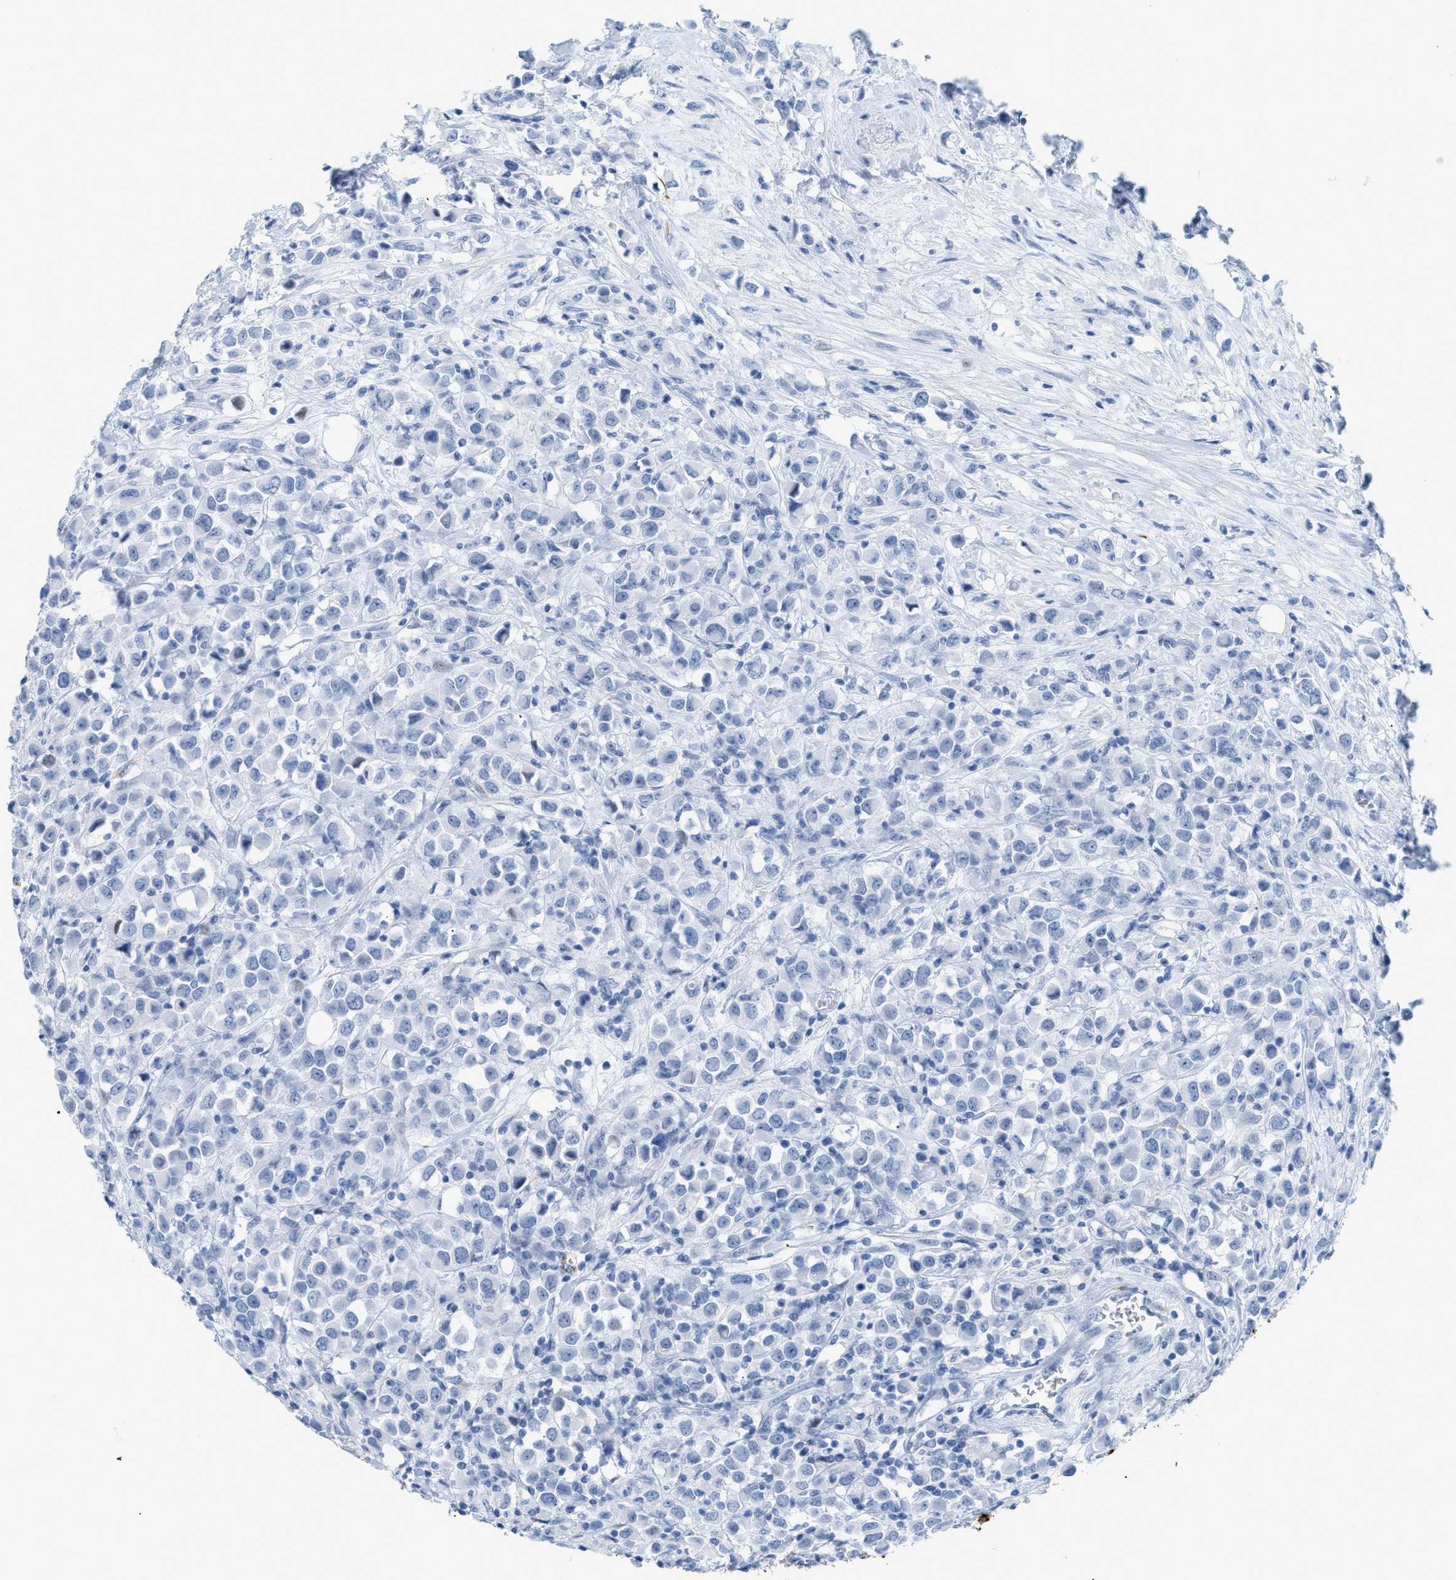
{"staining": {"intensity": "negative", "quantity": "none", "location": "none"}, "tissue": "breast cancer", "cell_type": "Tumor cells", "image_type": "cancer", "snomed": [{"axis": "morphology", "description": "Duct carcinoma"}, {"axis": "topography", "description": "Breast"}], "caption": "An IHC image of breast infiltrating ductal carcinoma is shown. There is no staining in tumor cells of breast infiltrating ductal carcinoma. The staining was performed using DAB to visualize the protein expression in brown, while the nuclei were stained in blue with hematoxylin (Magnification: 20x).", "gene": "DES", "patient": {"sex": "female", "age": 61}}